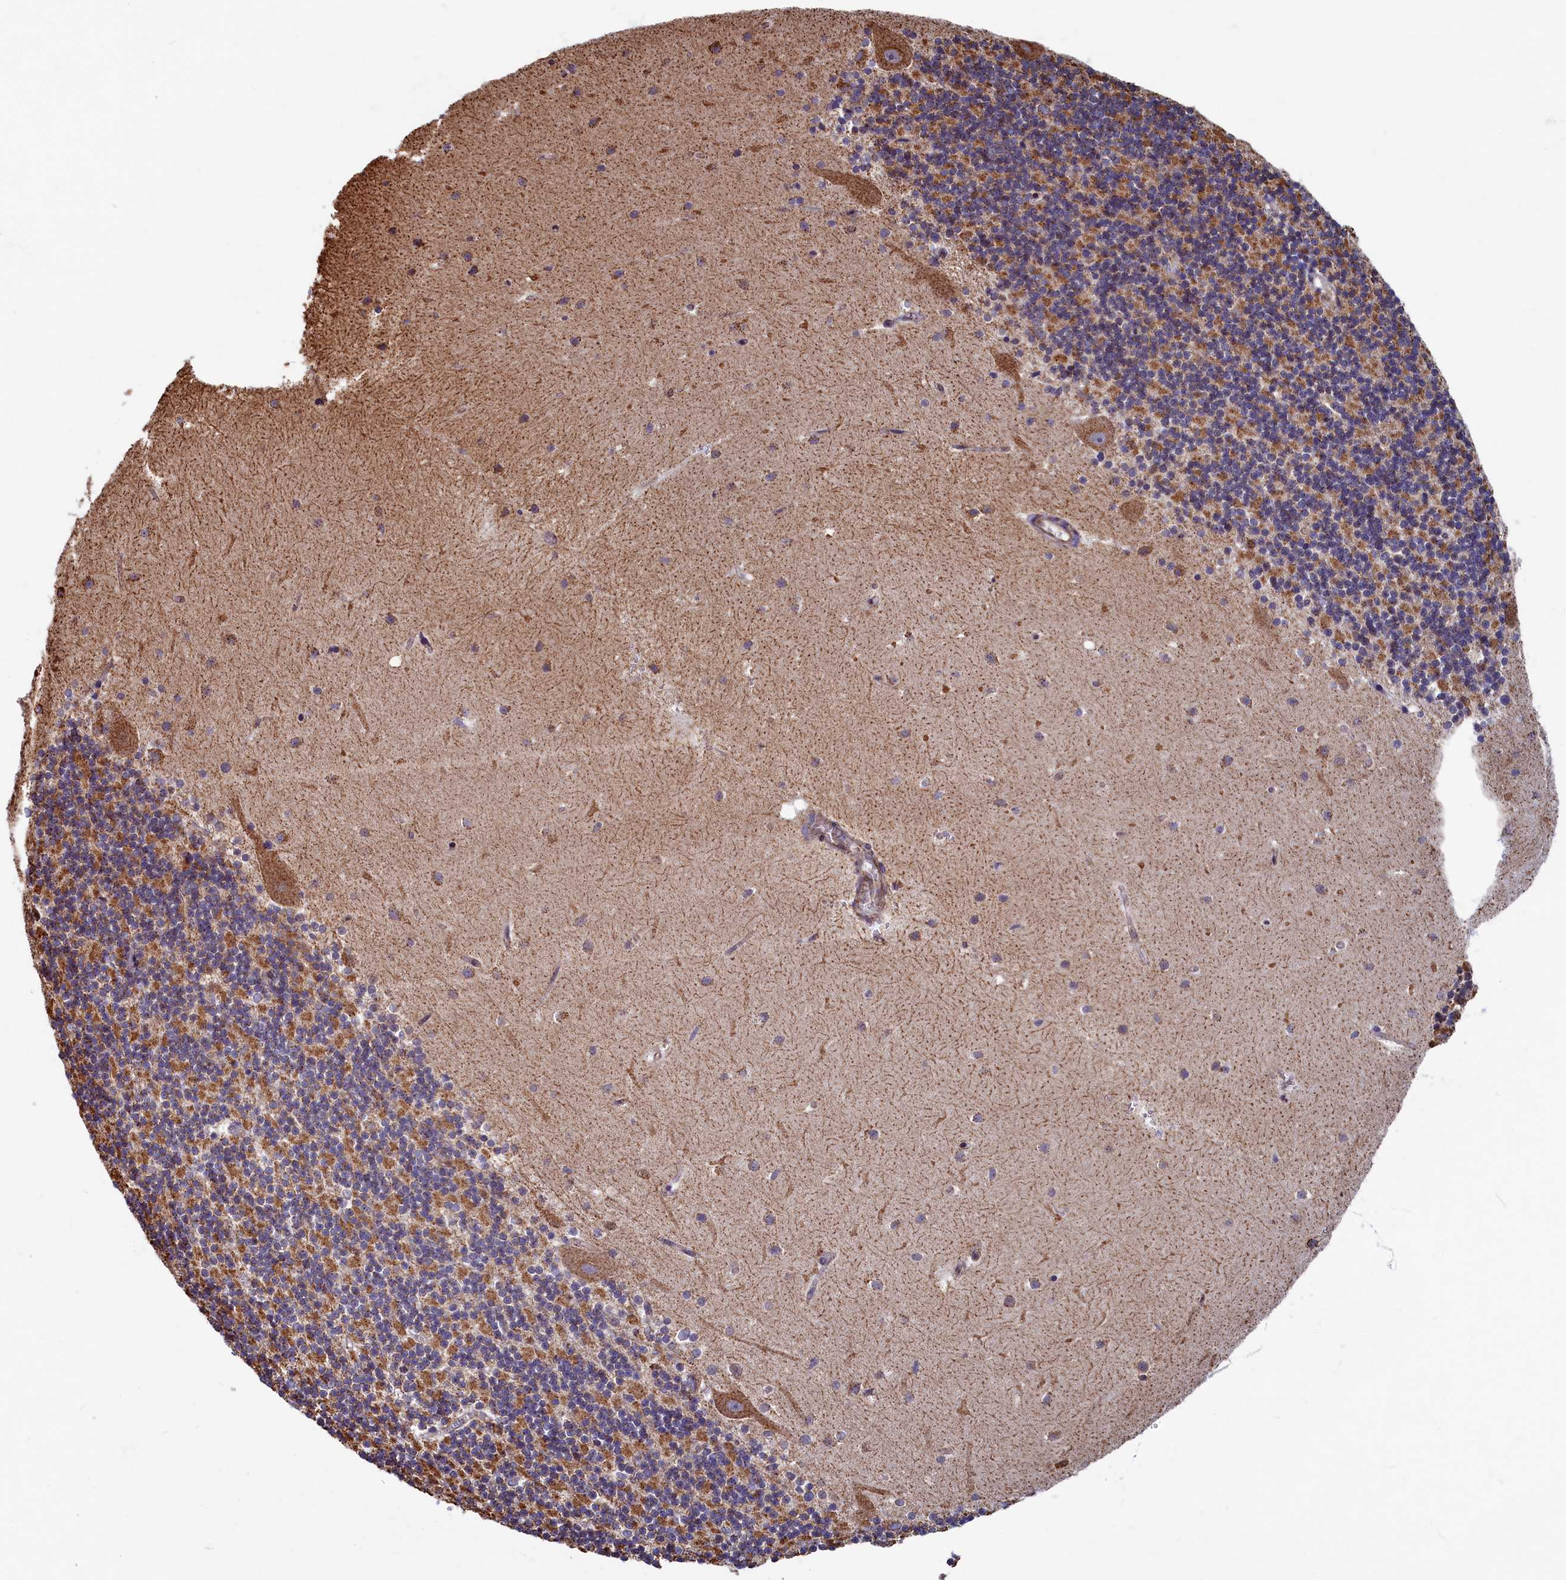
{"staining": {"intensity": "moderate", "quantity": "25%-75%", "location": "cytoplasmic/membranous"}, "tissue": "cerebellum", "cell_type": "Cells in granular layer", "image_type": "normal", "snomed": [{"axis": "morphology", "description": "Normal tissue, NOS"}, {"axis": "topography", "description": "Cerebellum"}], "caption": "High-magnification brightfield microscopy of normal cerebellum stained with DAB (3,3'-diaminobenzidine) (brown) and counterstained with hematoxylin (blue). cells in granular layer exhibit moderate cytoplasmic/membranous expression is seen in approximately25%-75% of cells. (brown staining indicates protein expression, while blue staining denotes nuclei).", "gene": "SPR", "patient": {"sex": "male", "age": 54}}